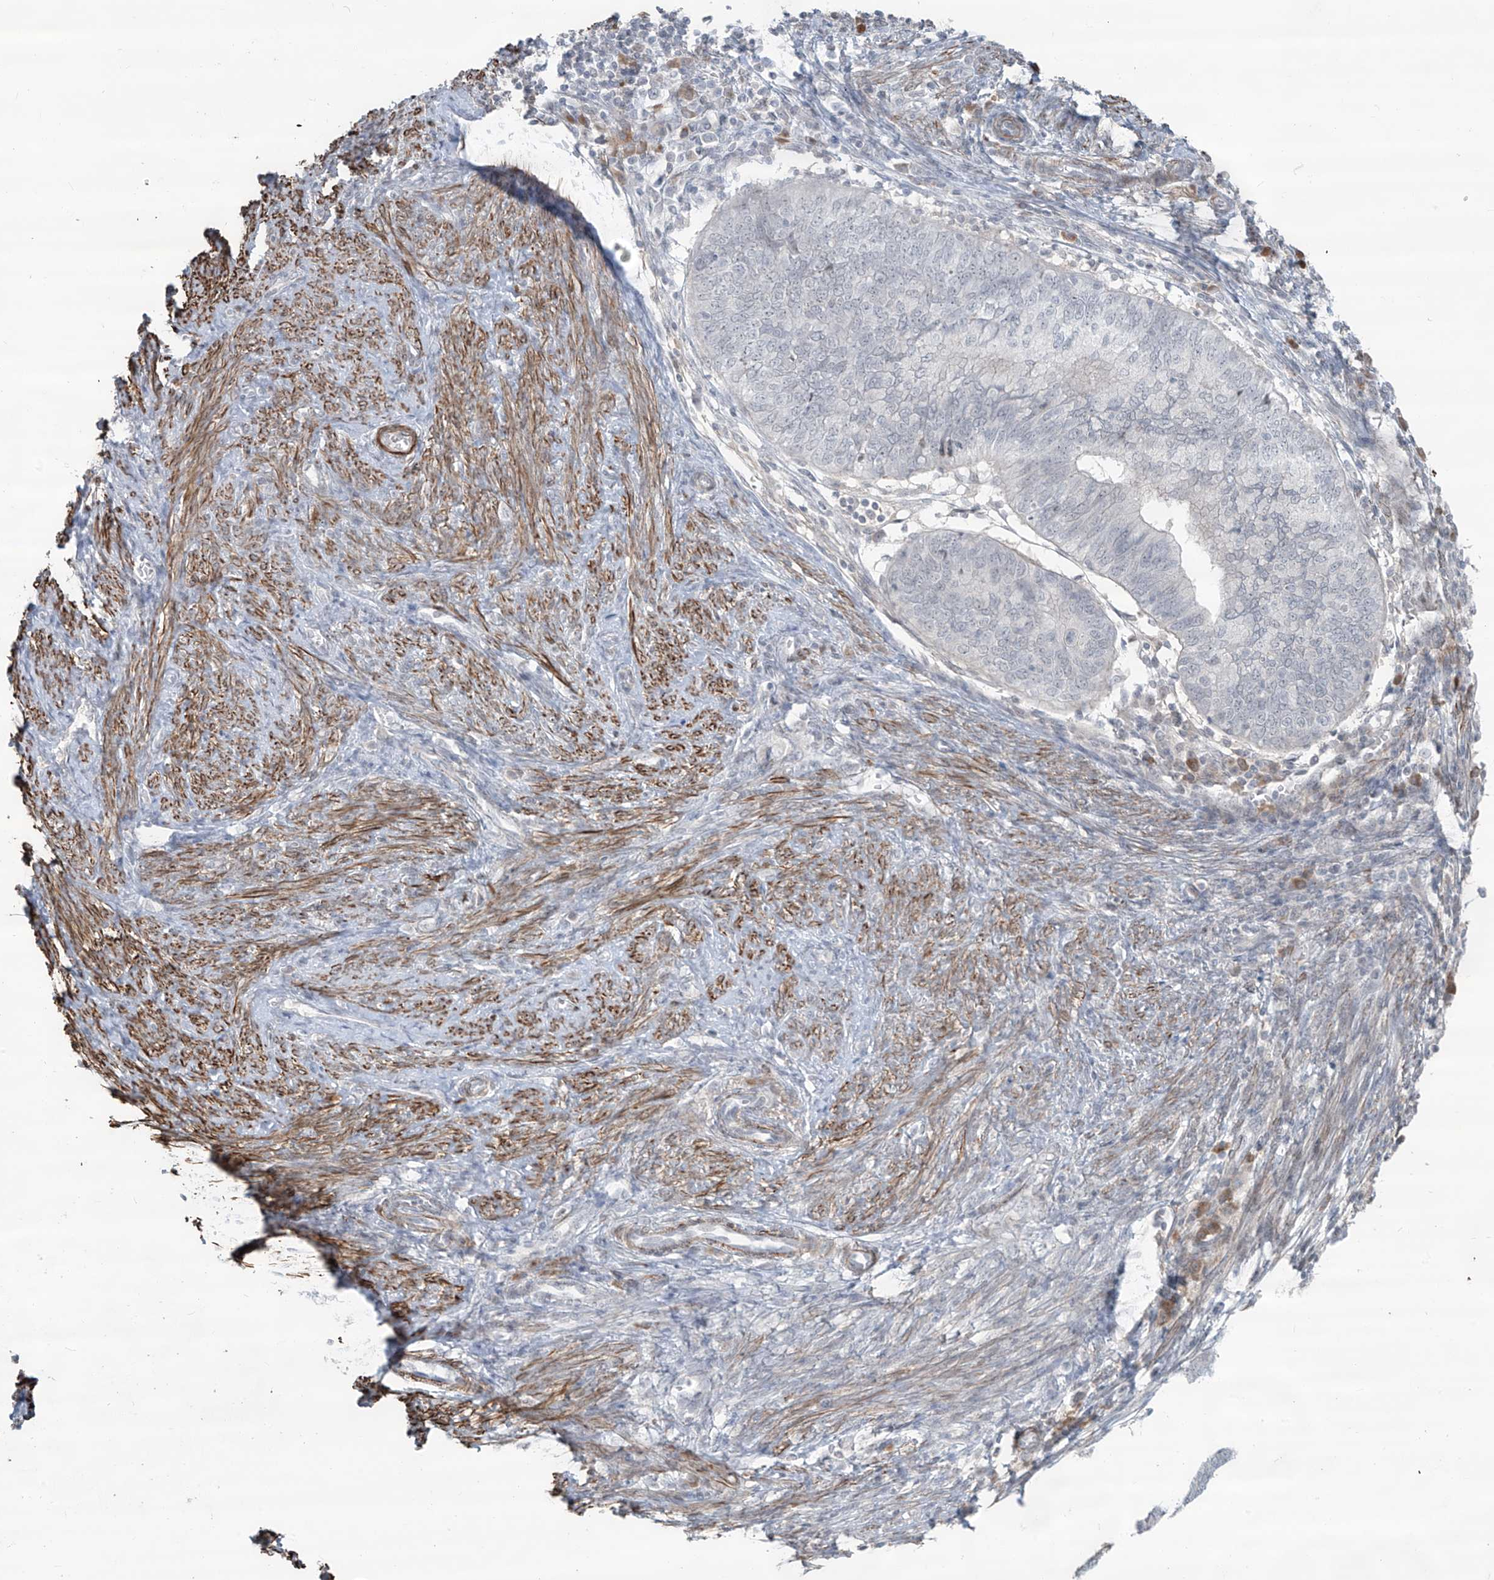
{"staining": {"intensity": "negative", "quantity": "none", "location": "none"}, "tissue": "endometrial cancer", "cell_type": "Tumor cells", "image_type": "cancer", "snomed": [{"axis": "morphology", "description": "Adenocarcinoma, NOS"}, {"axis": "topography", "description": "Uterus"}], "caption": "High magnification brightfield microscopy of endometrial adenocarcinoma stained with DAB (3,3'-diaminobenzidine) (brown) and counterstained with hematoxylin (blue): tumor cells show no significant expression.", "gene": "RASGEF1A", "patient": {"sex": "female", "age": 77}}